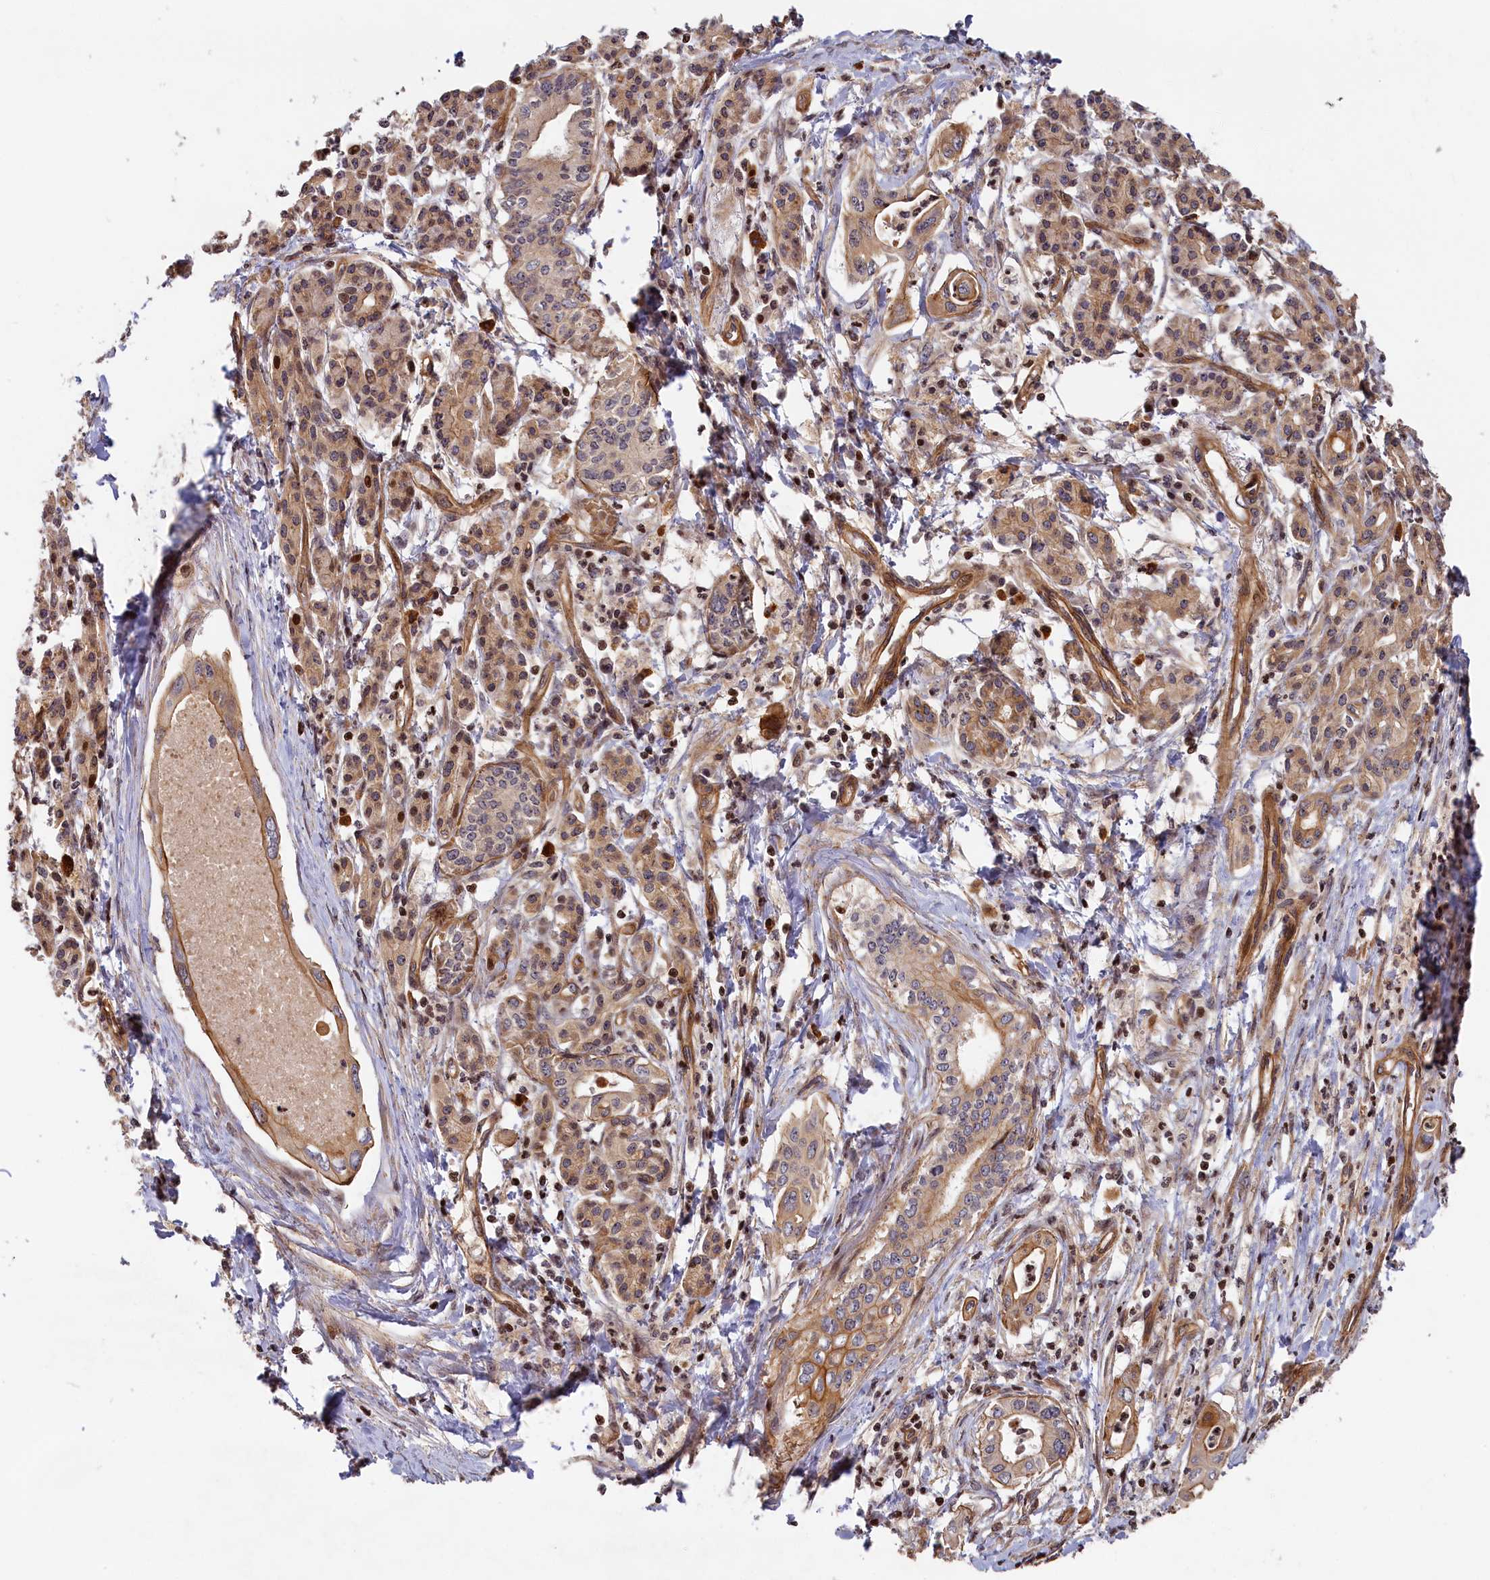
{"staining": {"intensity": "moderate", "quantity": "25%-75%", "location": "cytoplasmic/membranous"}, "tissue": "pancreatic cancer", "cell_type": "Tumor cells", "image_type": "cancer", "snomed": [{"axis": "morphology", "description": "Adenocarcinoma, NOS"}, {"axis": "topography", "description": "Pancreas"}], "caption": "Immunohistochemistry (DAB (3,3'-diaminobenzidine)) staining of human pancreatic cancer (adenocarcinoma) reveals moderate cytoplasmic/membranous protein staining in approximately 25%-75% of tumor cells.", "gene": "CEP44", "patient": {"sex": "female", "age": 77}}